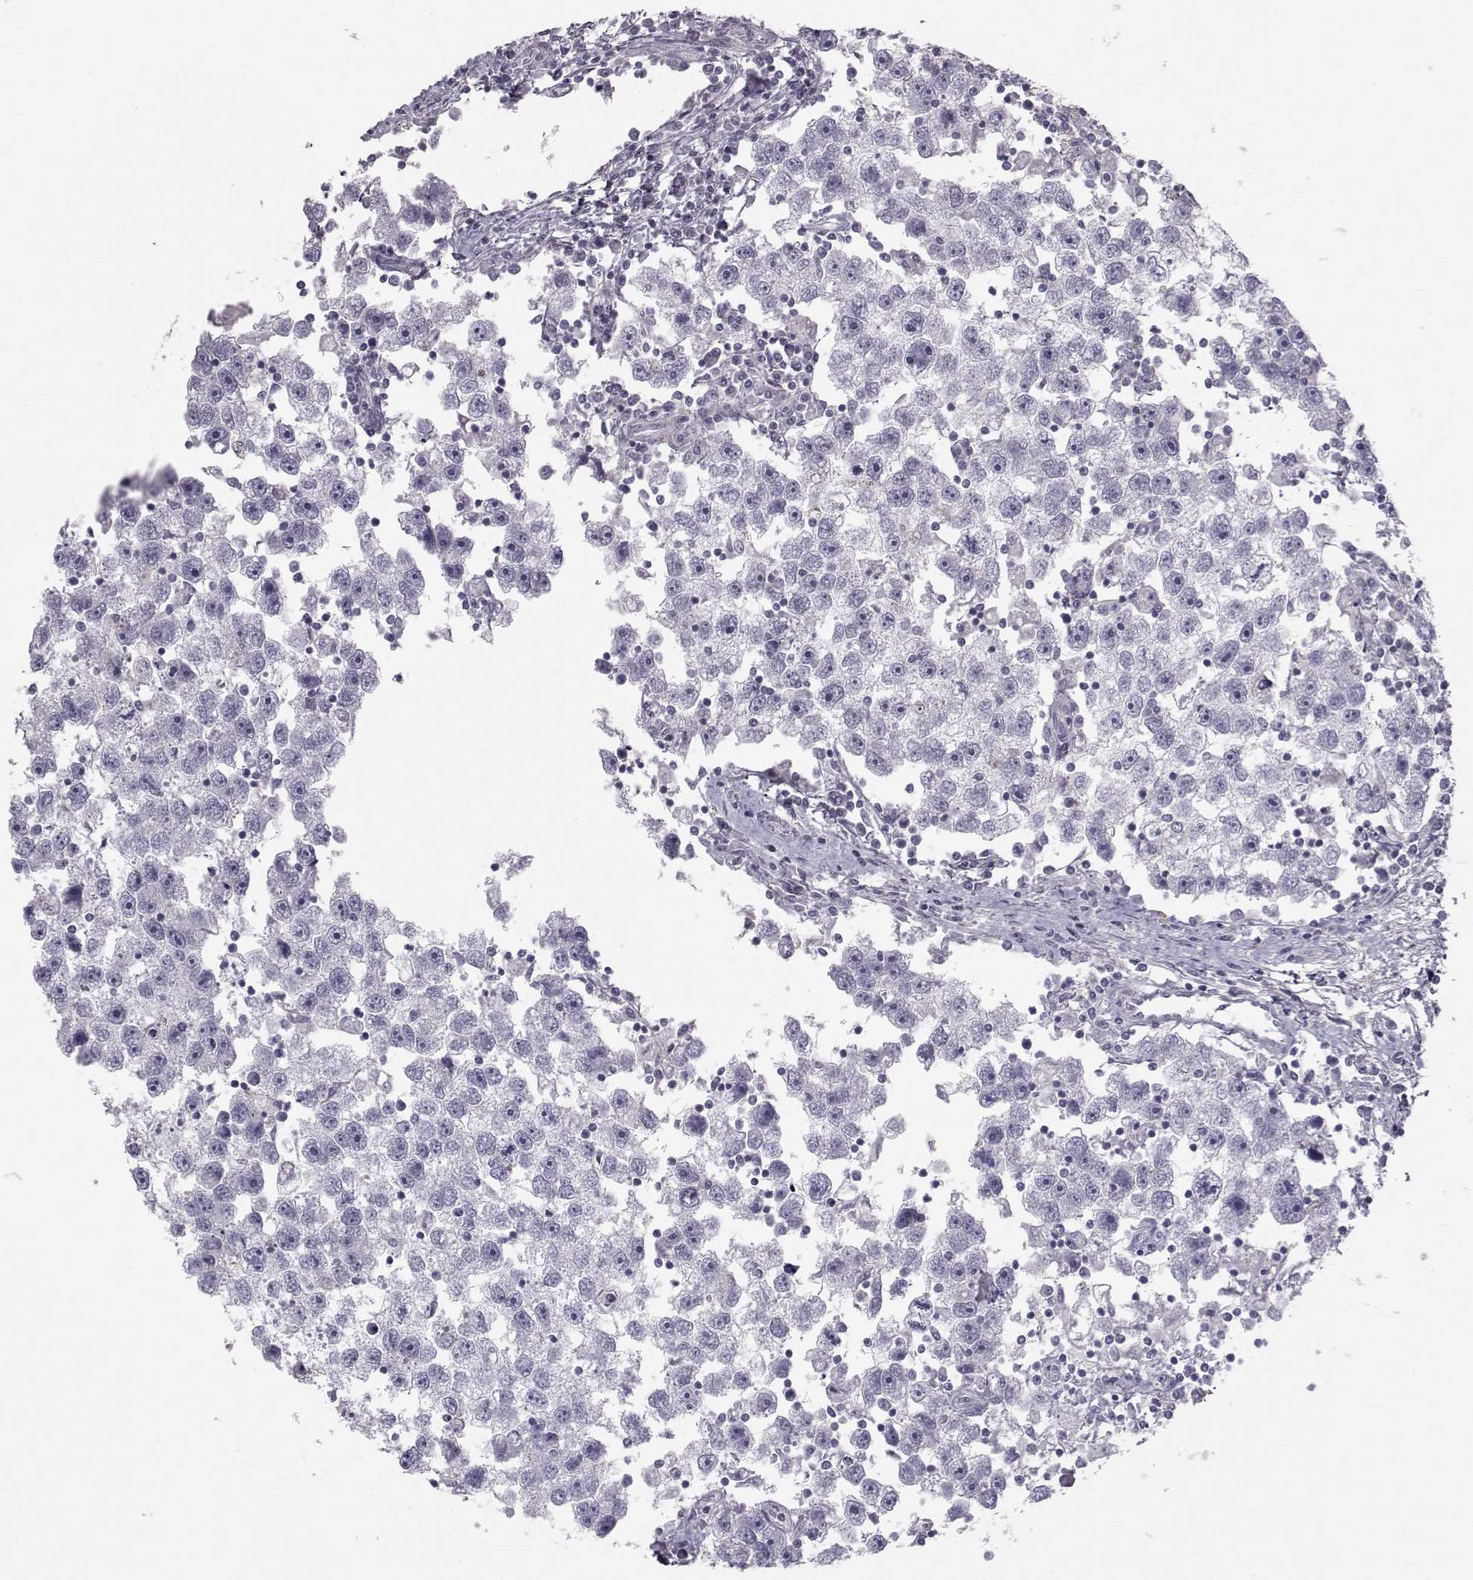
{"staining": {"intensity": "negative", "quantity": "none", "location": "none"}, "tissue": "testis cancer", "cell_type": "Tumor cells", "image_type": "cancer", "snomed": [{"axis": "morphology", "description": "Seminoma, NOS"}, {"axis": "topography", "description": "Testis"}], "caption": "This is an IHC micrograph of seminoma (testis). There is no positivity in tumor cells.", "gene": "GARIN3", "patient": {"sex": "male", "age": 30}}